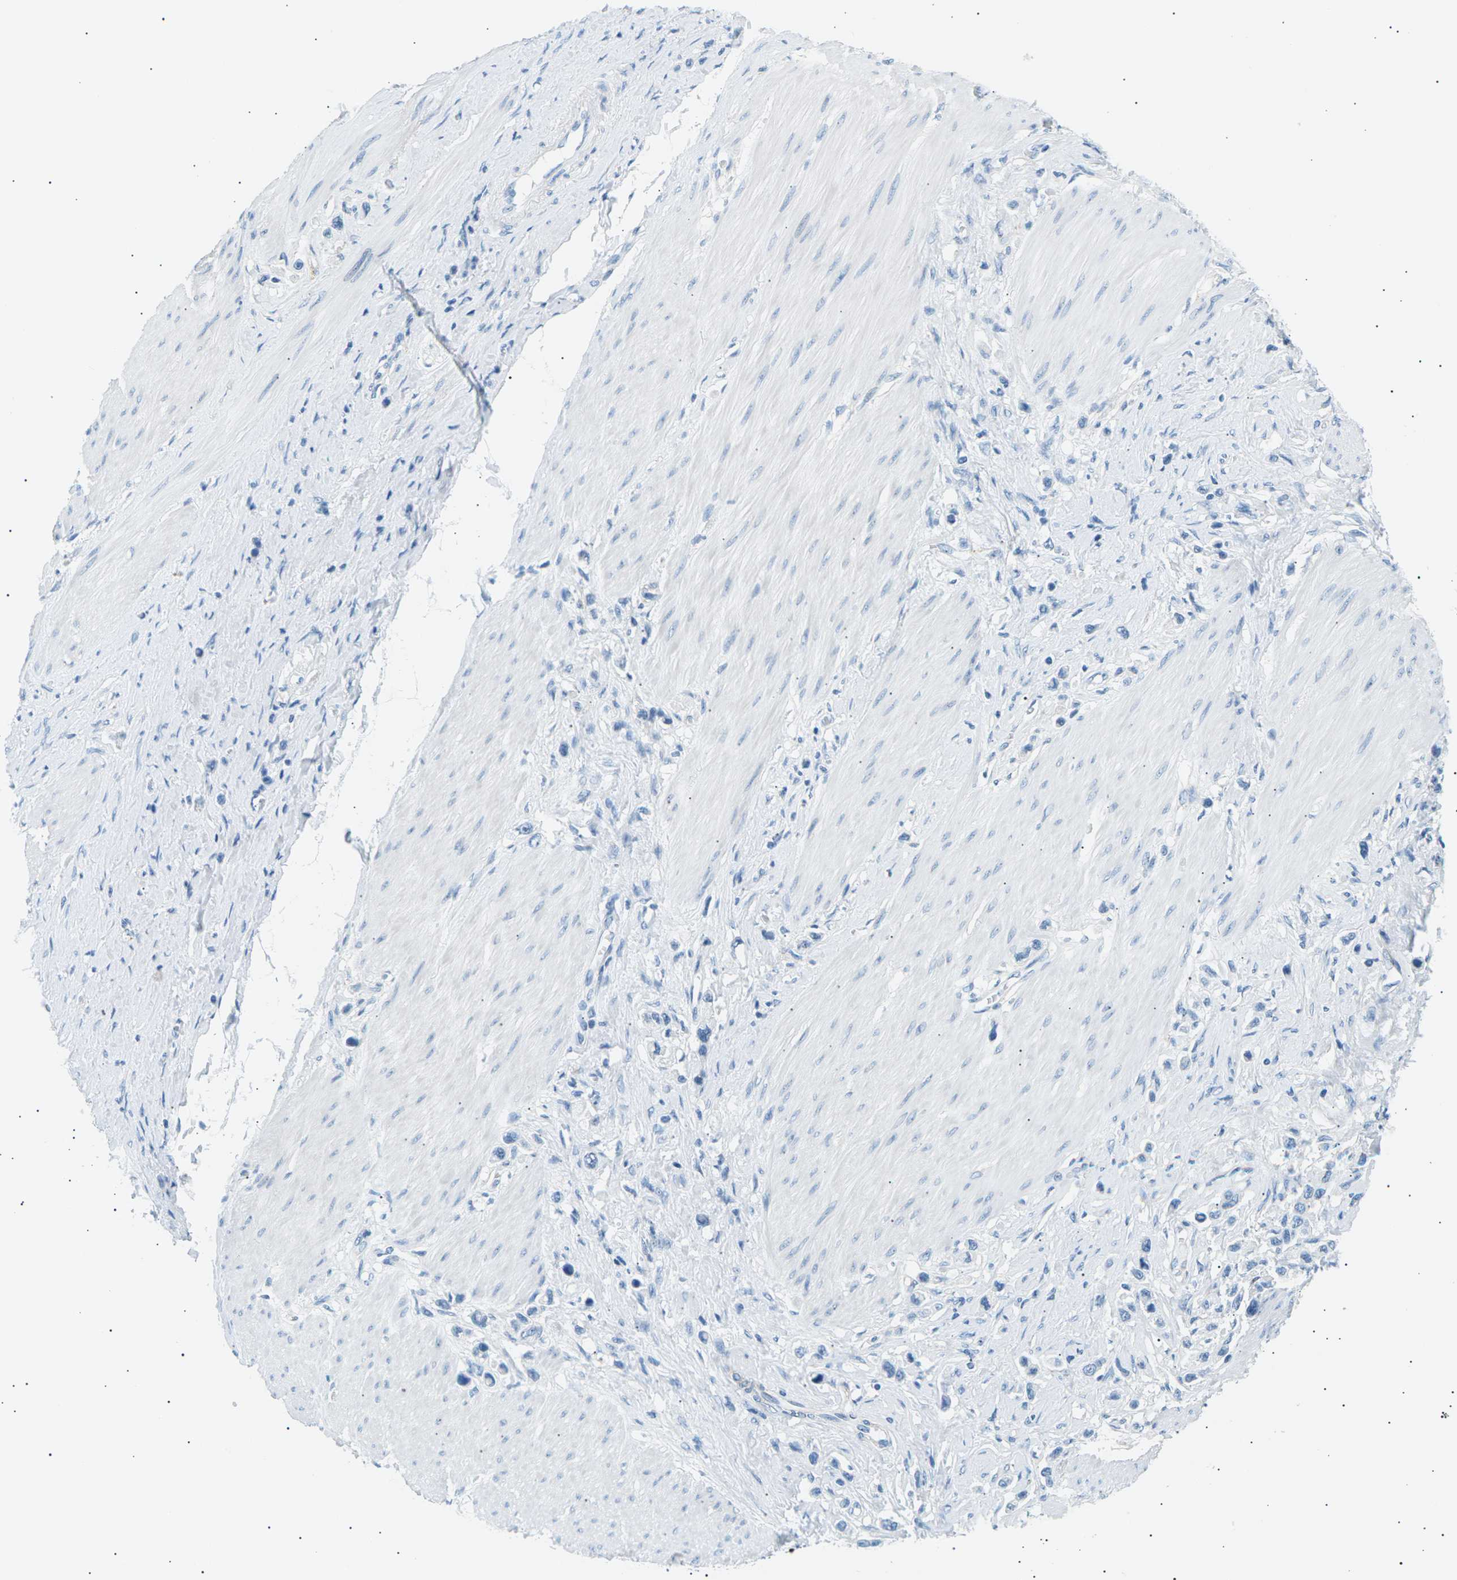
{"staining": {"intensity": "negative", "quantity": "none", "location": "none"}, "tissue": "stomach cancer", "cell_type": "Tumor cells", "image_type": "cancer", "snomed": [{"axis": "morphology", "description": "Adenocarcinoma, NOS"}, {"axis": "topography", "description": "Stomach"}], "caption": "Immunohistochemistry (IHC) of human stomach cancer displays no positivity in tumor cells.", "gene": "SEPTIN5", "patient": {"sex": "female", "age": 65}}